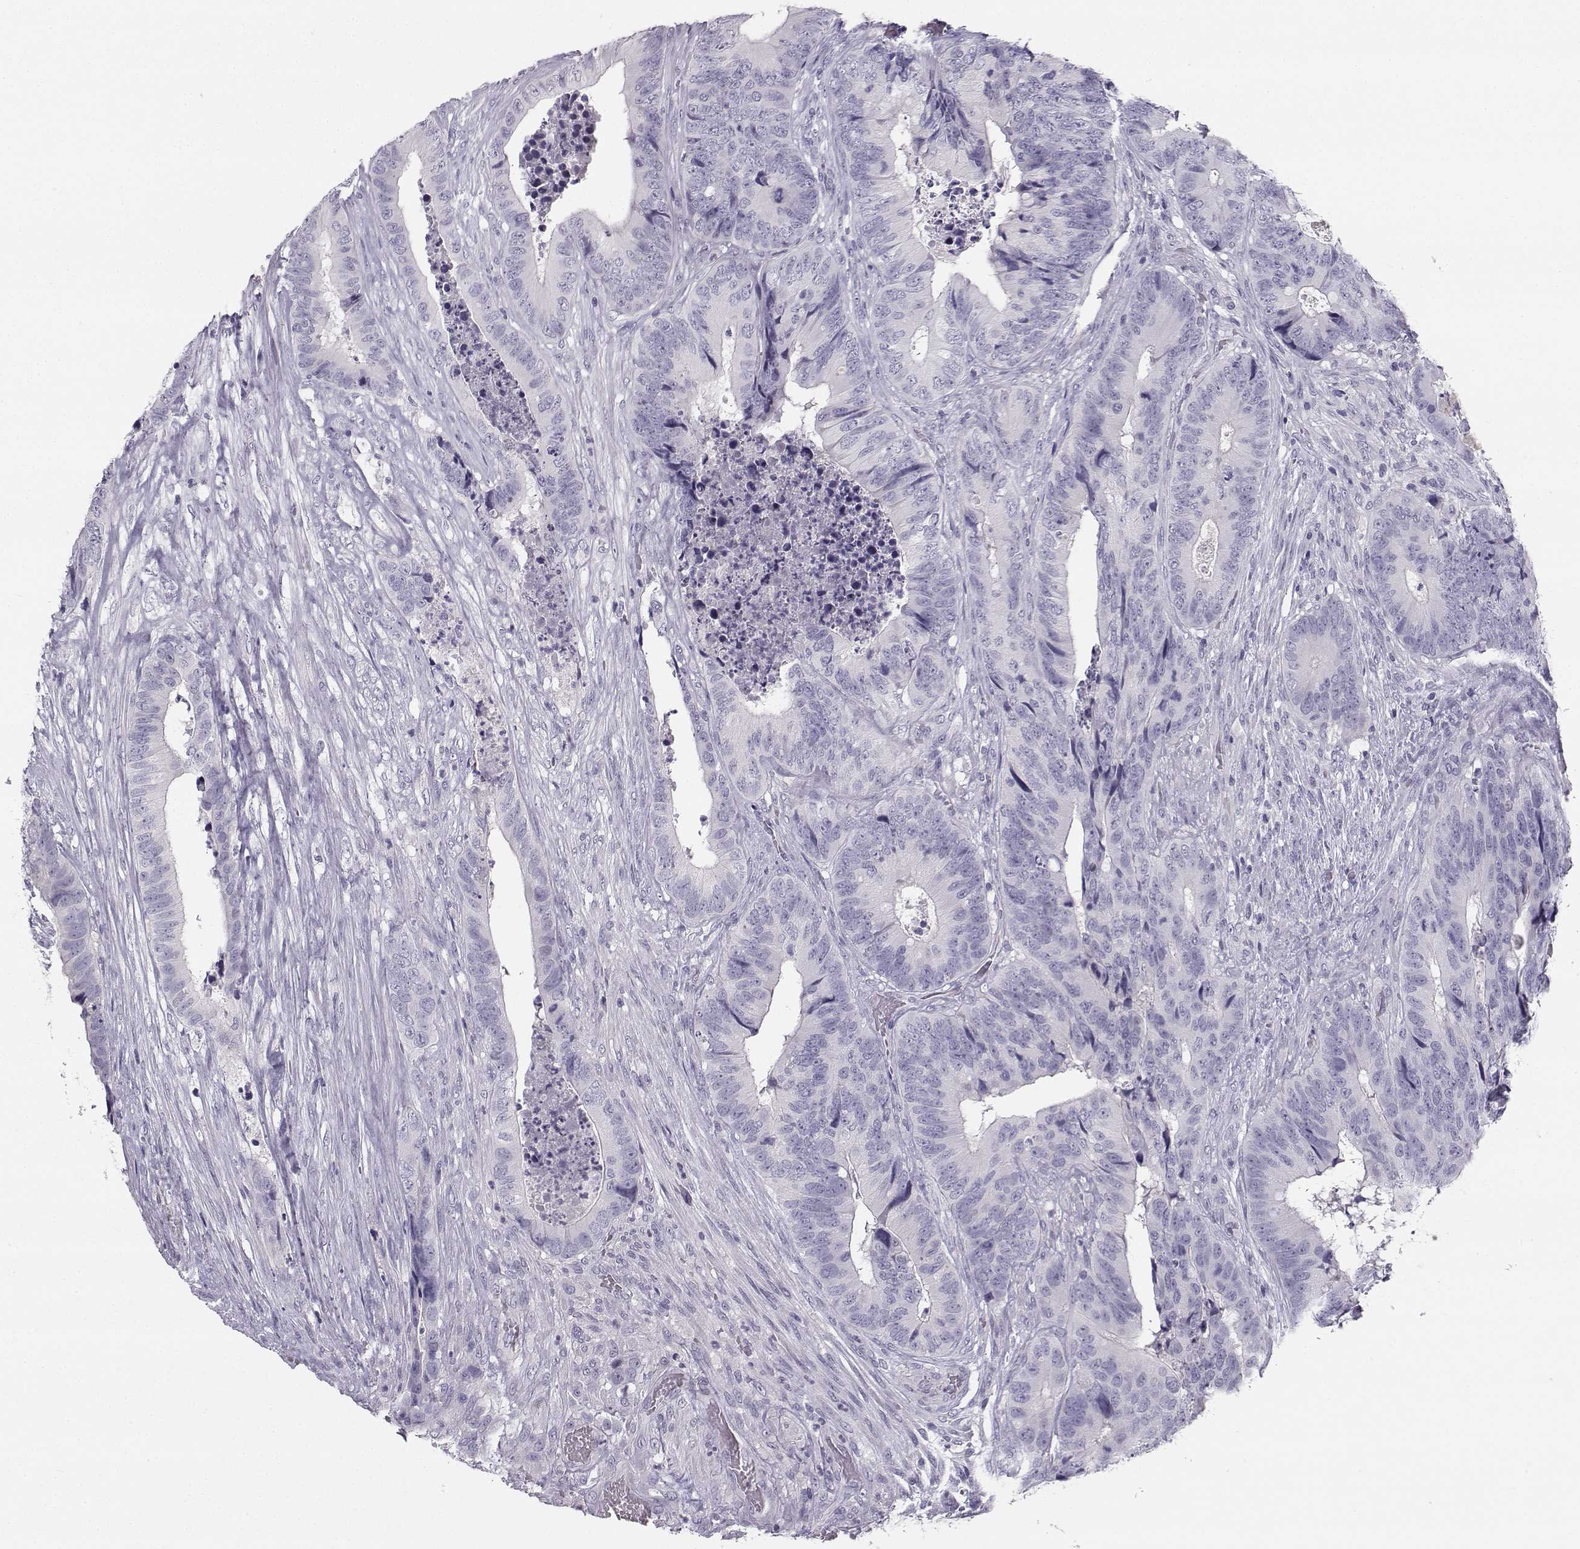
{"staining": {"intensity": "negative", "quantity": "none", "location": "none"}, "tissue": "colorectal cancer", "cell_type": "Tumor cells", "image_type": "cancer", "snomed": [{"axis": "morphology", "description": "Adenocarcinoma, NOS"}, {"axis": "topography", "description": "Colon"}], "caption": "Protein analysis of adenocarcinoma (colorectal) demonstrates no significant expression in tumor cells.", "gene": "SYCE1", "patient": {"sex": "male", "age": 84}}